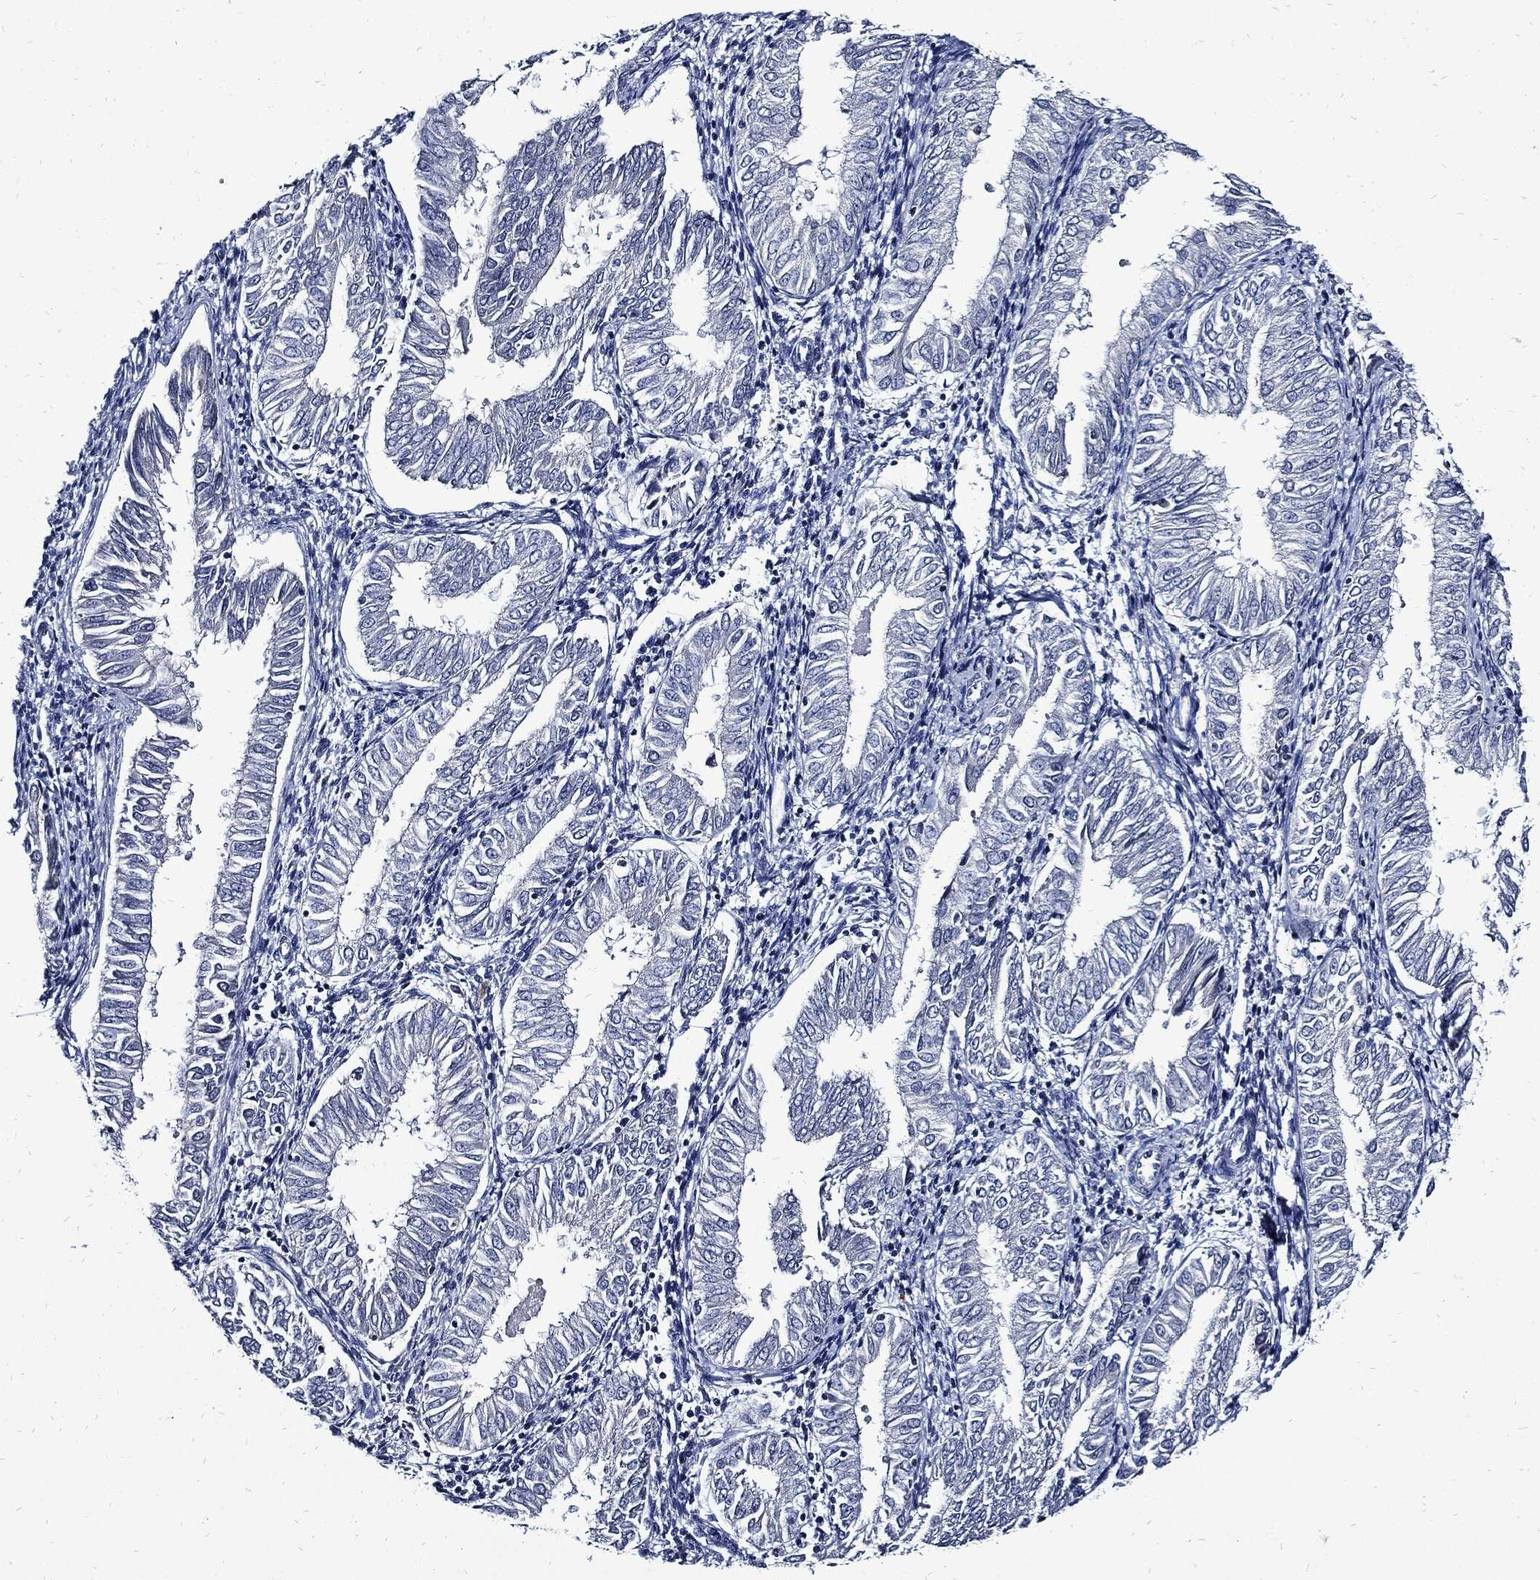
{"staining": {"intensity": "negative", "quantity": "none", "location": "none"}, "tissue": "endometrial cancer", "cell_type": "Tumor cells", "image_type": "cancer", "snomed": [{"axis": "morphology", "description": "Adenocarcinoma, NOS"}, {"axis": "topography", "description": "Endometrium"}], "caption": "The immunohistochemistry histopathology image has no significant expression in tumor cells of endometrial cancer (adenocarcinoma) tissue. Brightfield microscopy of immunohistochemistry stained with DAB (brown) and hematoxylin (blue), captured at high magnification.", "gene": "CPE", "patient": {"sex": "female", "age": 53}}